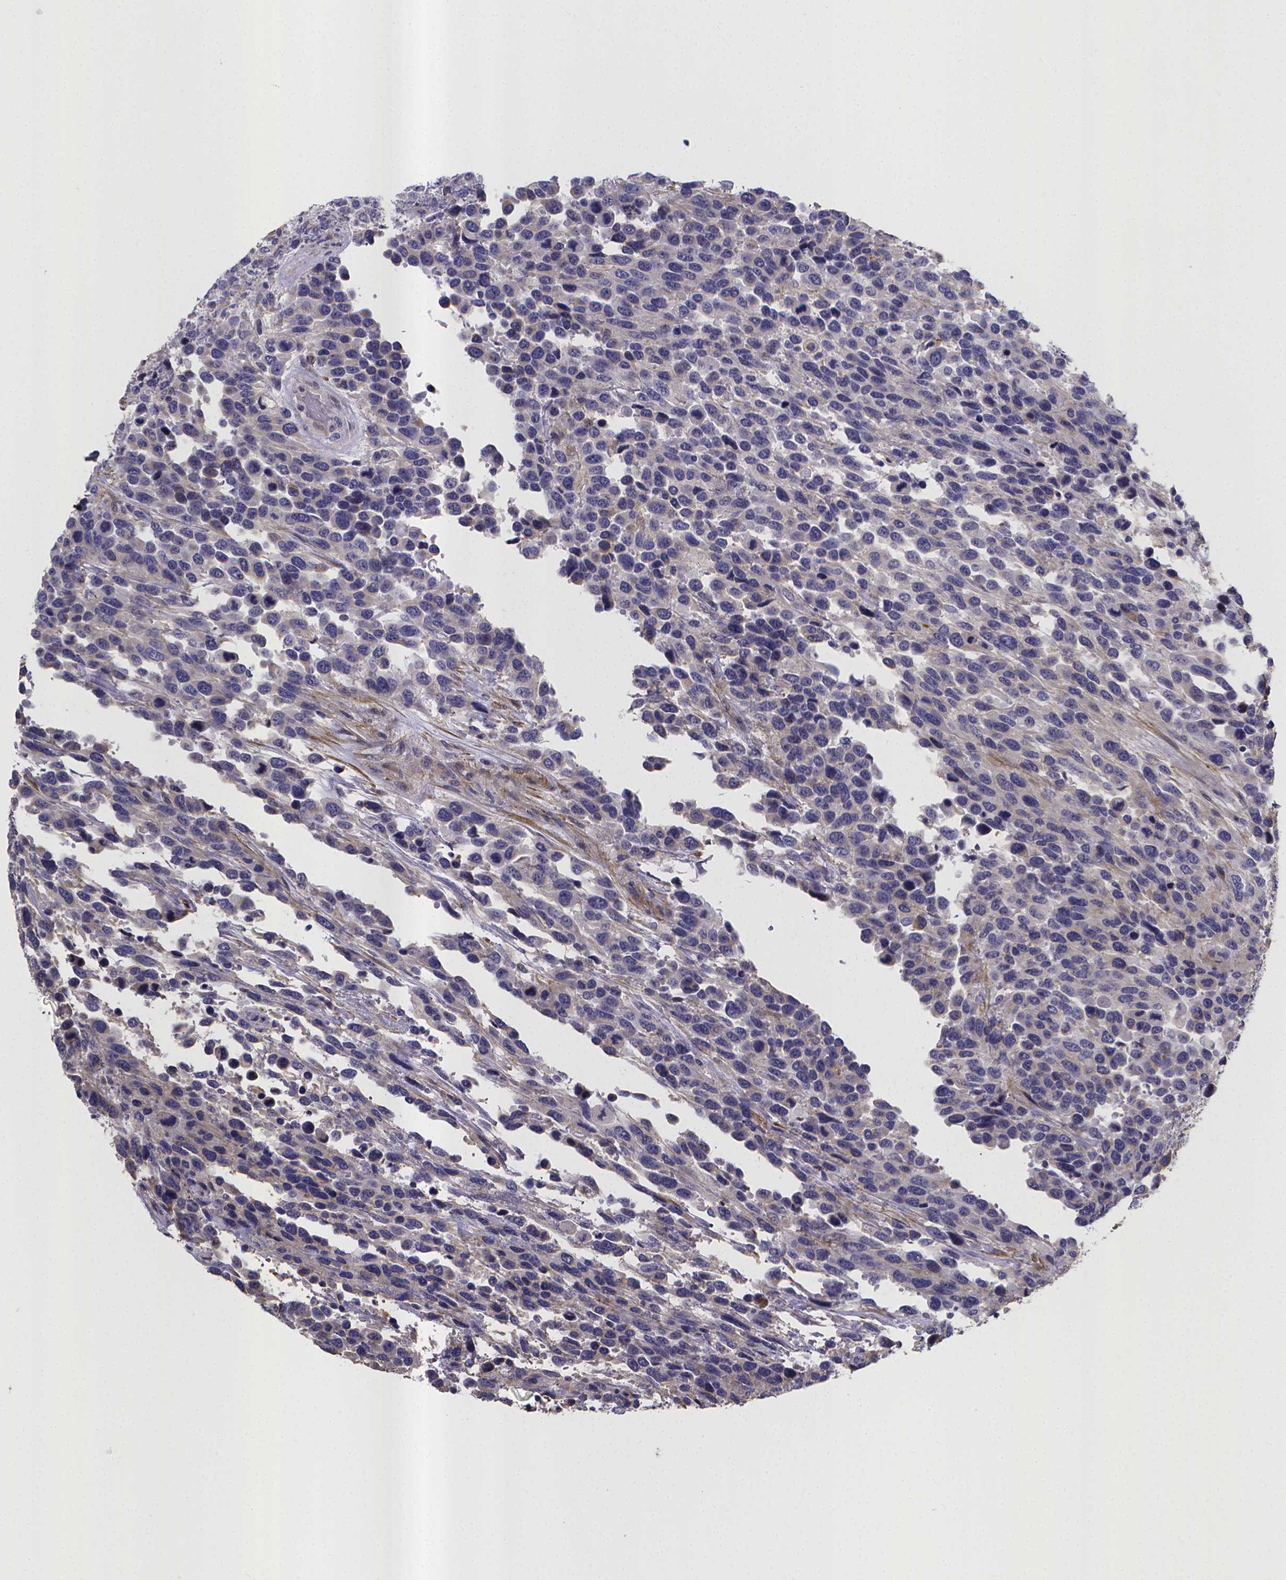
{"staining": {"intensity": "negative", "quantity": "none", "location": "none"}, "tissue": "urothelial cancer", "cell_type": "Tumor cells", "image_type": "cancer", "snomed": [{"axis": "morphology", "description": "Urothelial carcinoma, High grade"}, {"axis": "topography", "description": "Urinary bladder"}], "caption": "High magnification brightfield microscopy of high-grade urothelial carcinoma stained with DAB (3,3'-diaminobenzidine) (brown) and counterstained with hematoxylin (blue): tumor cells show no significant expression.", "gene": "RERG", "patient": {"sex": "female", "age": 70}}